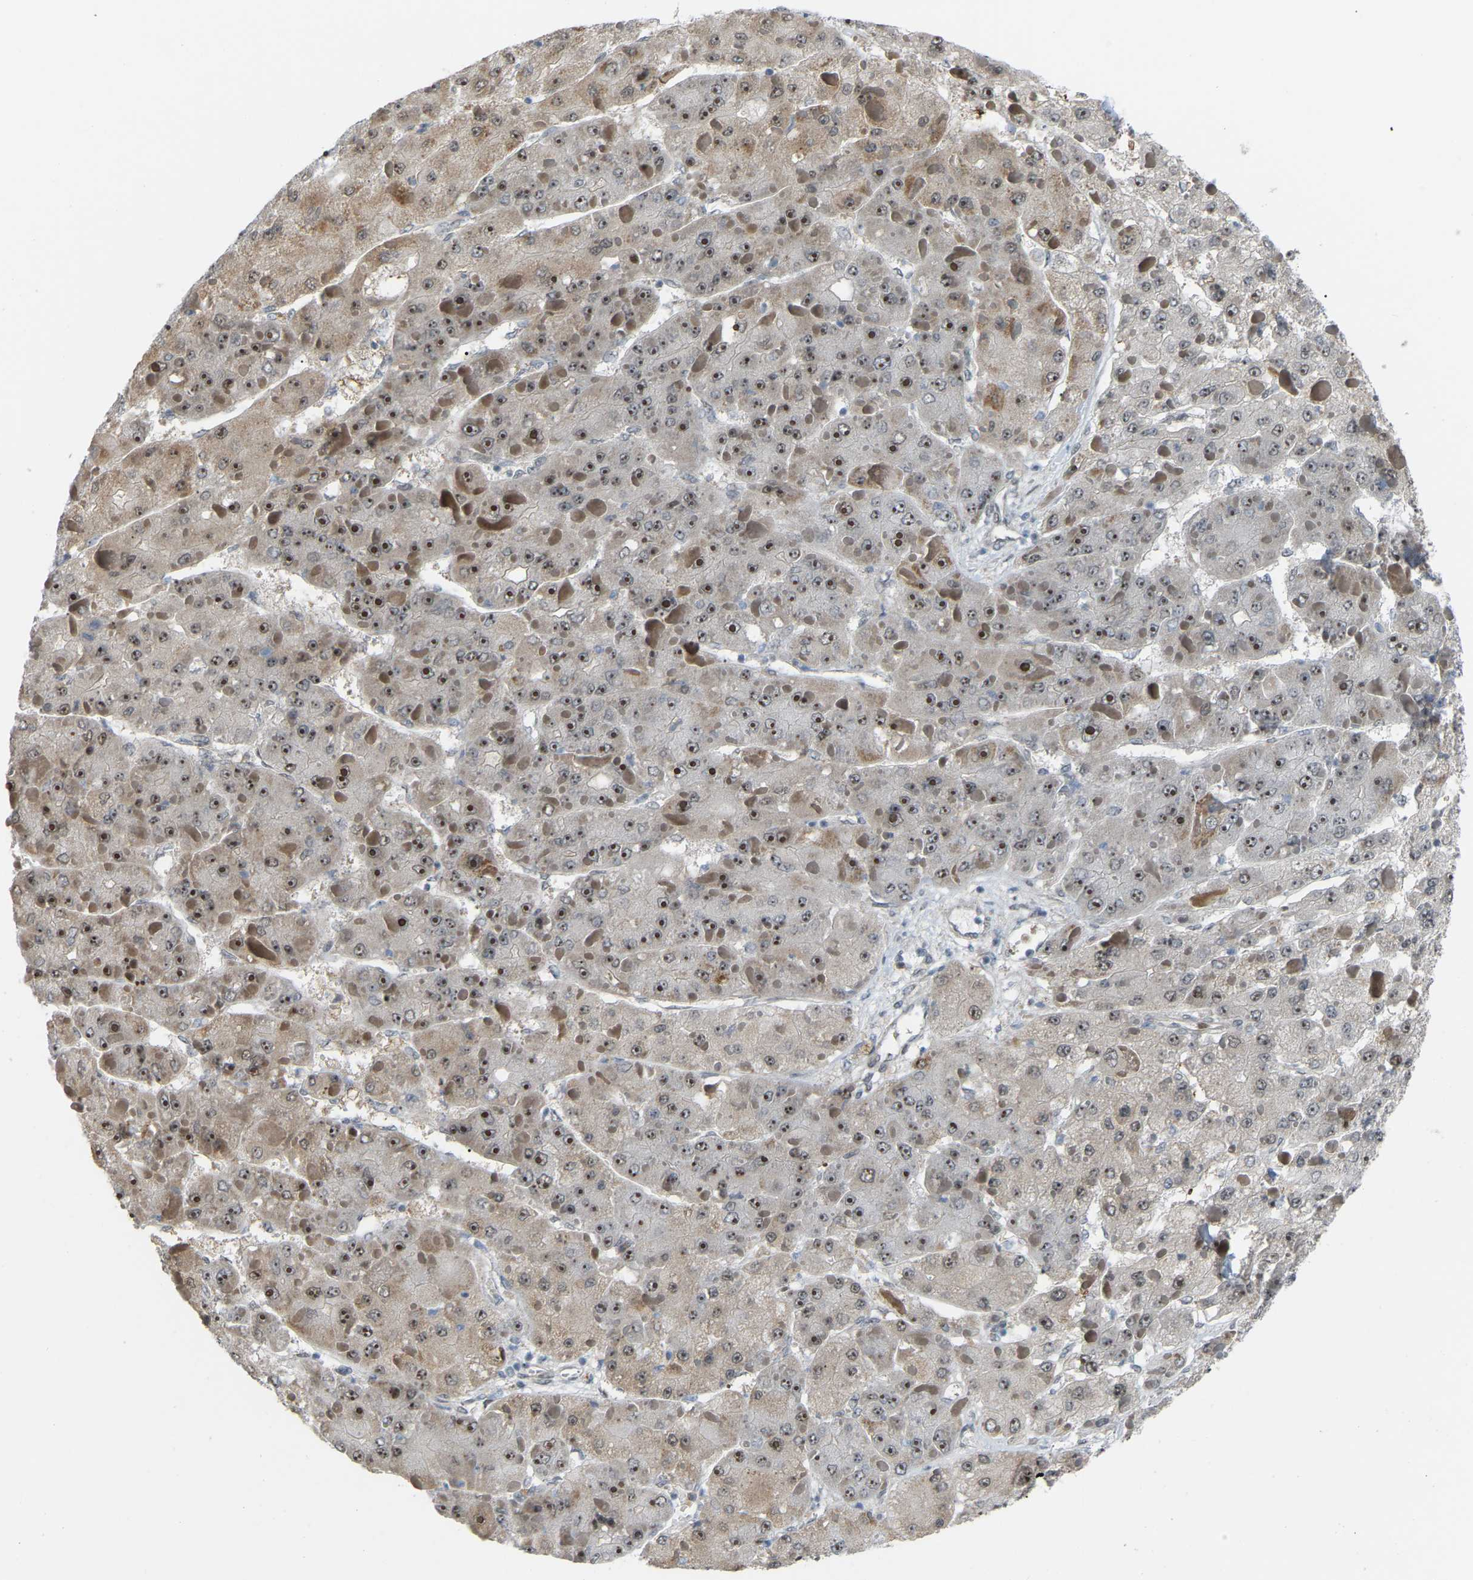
{"staining": {"intensity": "strong", "quantity": "25%-75%", "location": "nuclear"}, "tissue": "liver cancer", "cell_type": "Tumor cells", "image_type": "cancer", "snomed": [{"axis": "morphology", "description": "Carcinoma, Hepatocellular, NOS"}, {"axis": "topography", "description": "Liver"}], "caption": "Protein expression analysis of liver hepatocellular carcinoma reveals strong nuclear staining in approximately 25%-75% of tumor cells. (brown staining indicates protein expression, while blue staining denotes nuclei).", "gene": "CROT", "patient": {"sex": "female", "age": 73}}